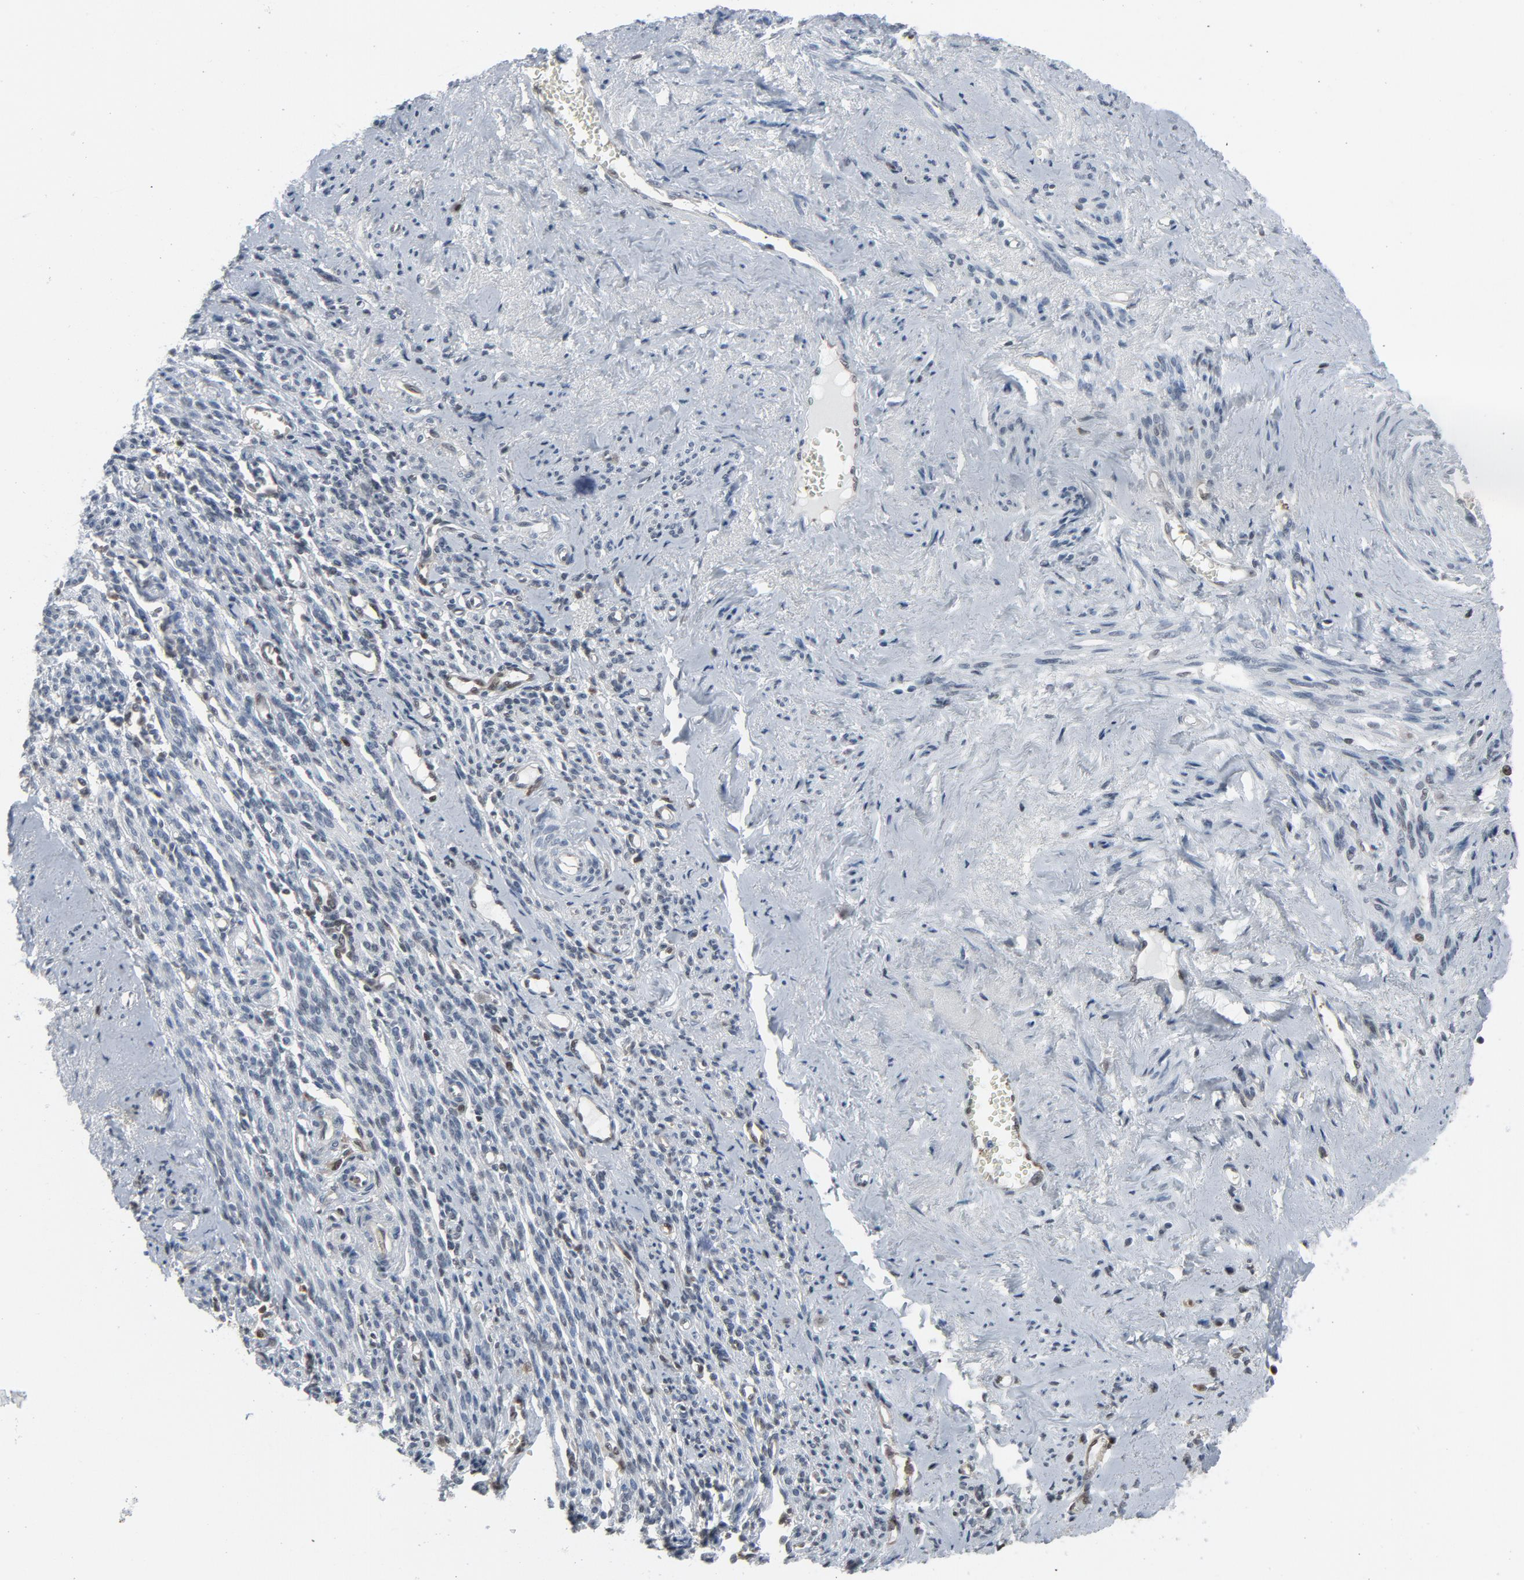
{"staining": {"intensity": "negative", "quantity": "none", "location": "none"}, "tissue": "endometrial cancer", "cell_type": "Tumor cells", "image_type": "cancer", "snomed": [{"axis": "morphology", "description": "Adenocarcinoma, NOS"}, {"axis": "topography", "description": "Endometrium"}], "caption": "Adenocarcinoma (endometrial) was stained to show a protein in brown. There is no significant staining in tumor cells. (Stains: DAB (3,3'-diaminobenzidine) IHC with hematoxylin counter stain, Microscopy: brightfield microscopy at high magnification).", "gene": "STAT5A", "patient": {"sex": "female", "age": 75}}